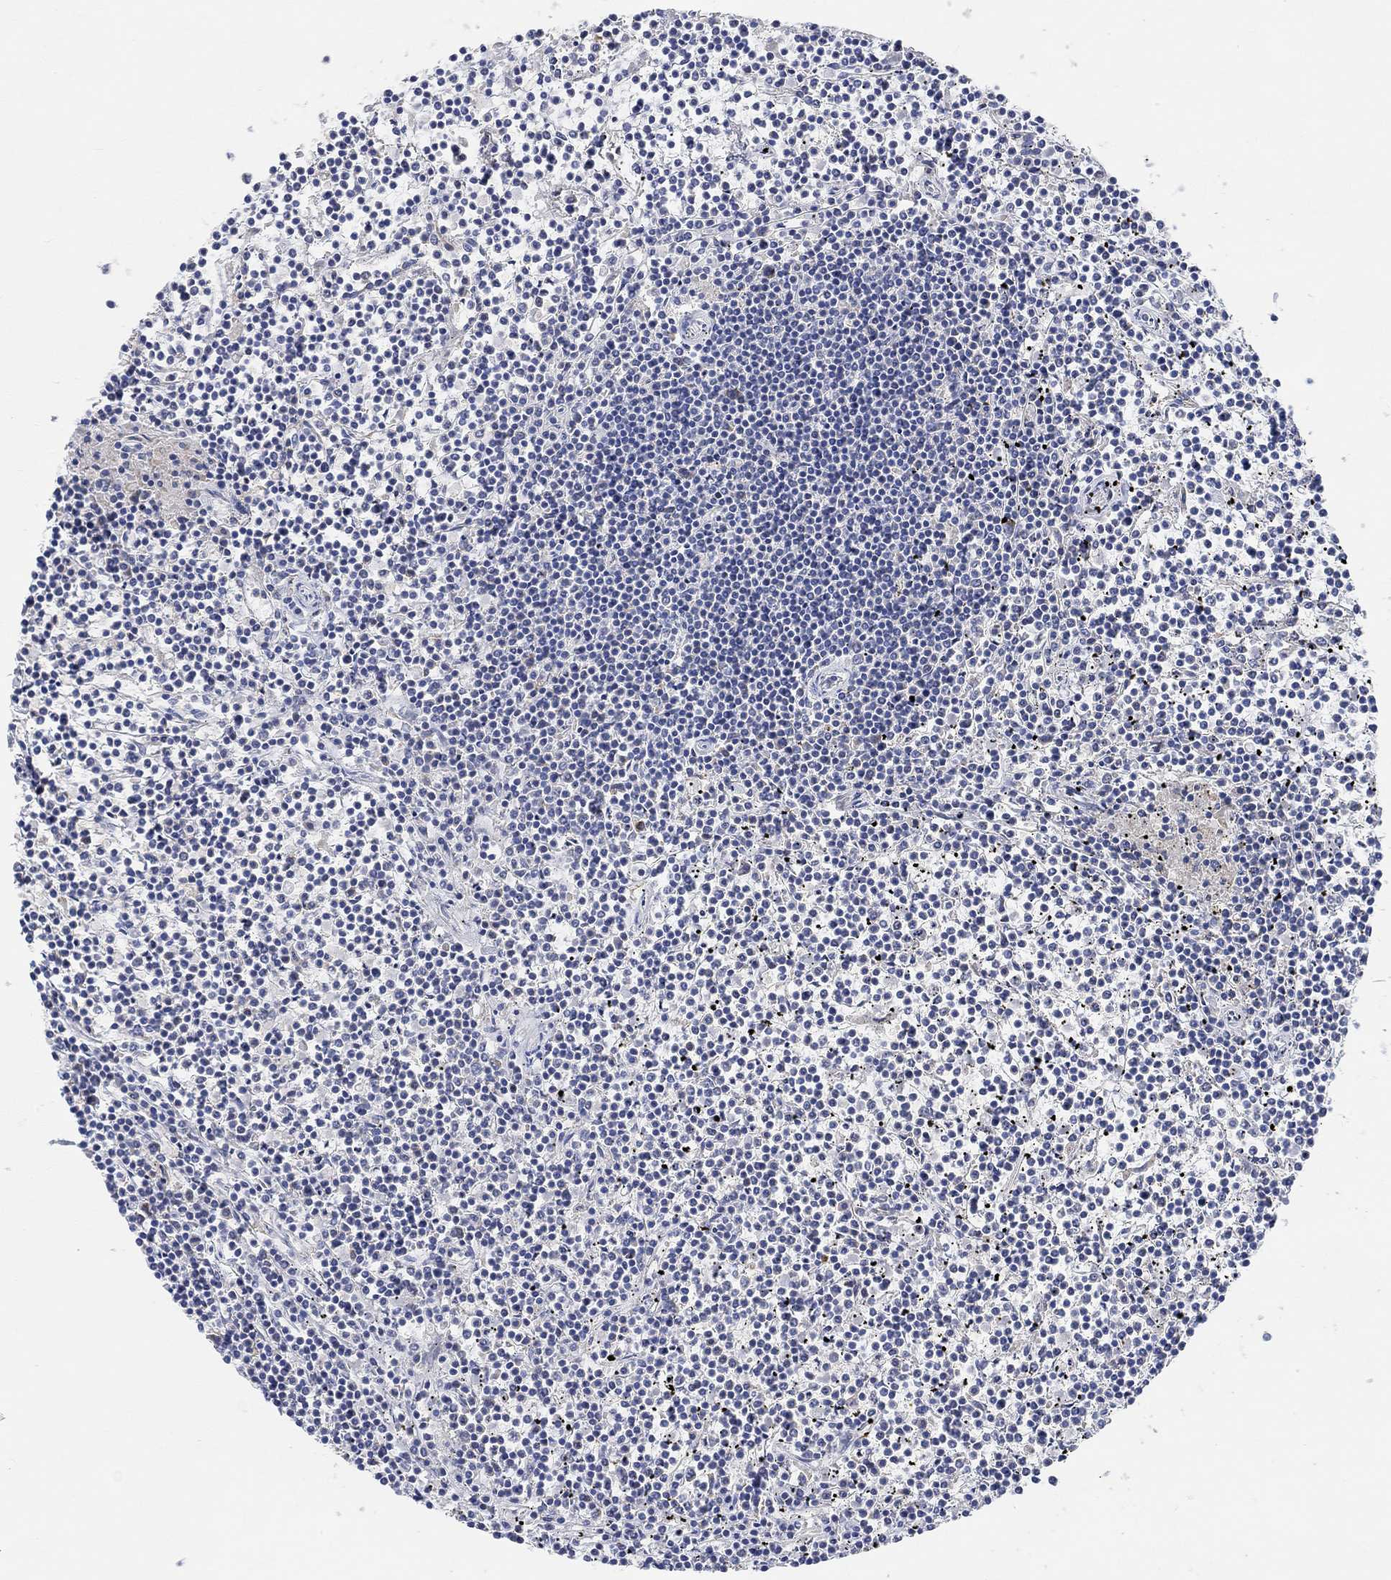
{"staining": {"intensity": "negative", "quantity": "none", "location": "none"}, "tissue": "lymphoma", "cell_type": "Tumor cells", "image_type": "cancer", "snomed": [{"axis": "morphology", "description": "Malignant lymphoma, non-Hodgkin's type, Low grade"}, {"axis": "topography", "description": "Spleen"}], "caption": "DAB immunohistochemical staining of lymphoma demonstrates no significant staining in tumor cells. Nuclei are stained in blue.", "gene": "HCRTR1", "patient": {"sex": "female", "age": 19}}